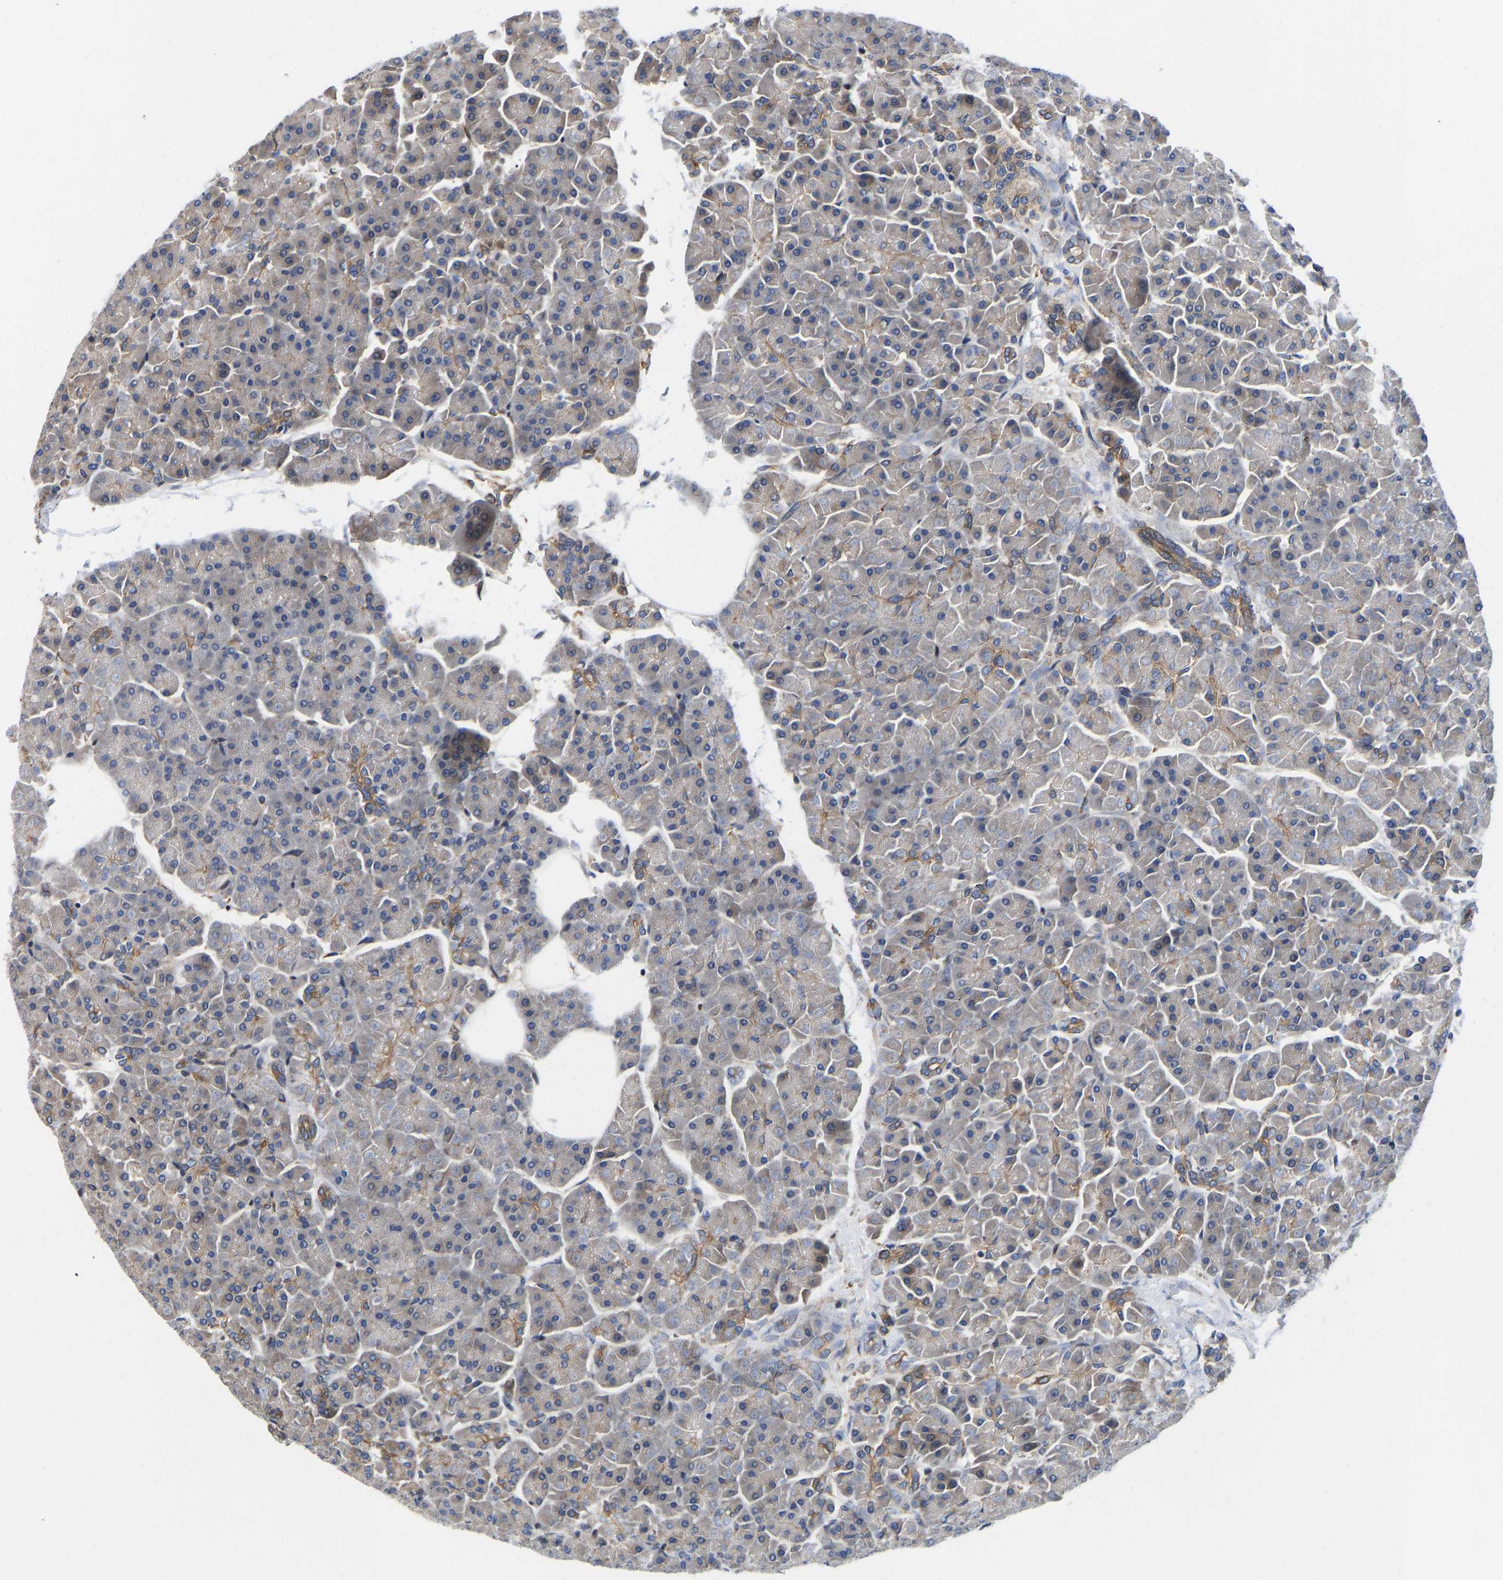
{"staining": {"intensity": "moderate", "quantity": "<25%", "location": "cytoplasmic/membranous"}, "tissue": "pancreas", "cell_type": "Exocrine glandular cells", "image_type": "normal", "snomed": [{"axis": "morphology", "description": "Normal tissue, NOS"}, {"axis": "topography", "description": "Pancreas"}], "caption": "Protein staining reveals moderate cytoplasmic/membranous expression in about <25% of exocrine glandular cells in benign pancreas. The staining was performed using DAB (3,3'-diaminobenzidine), with brown indicating positive protein expression. Nuclei are stained blue with hematoxylin.", "gene": "FLNB", "patient": {"sex": "female", "age": 70}}